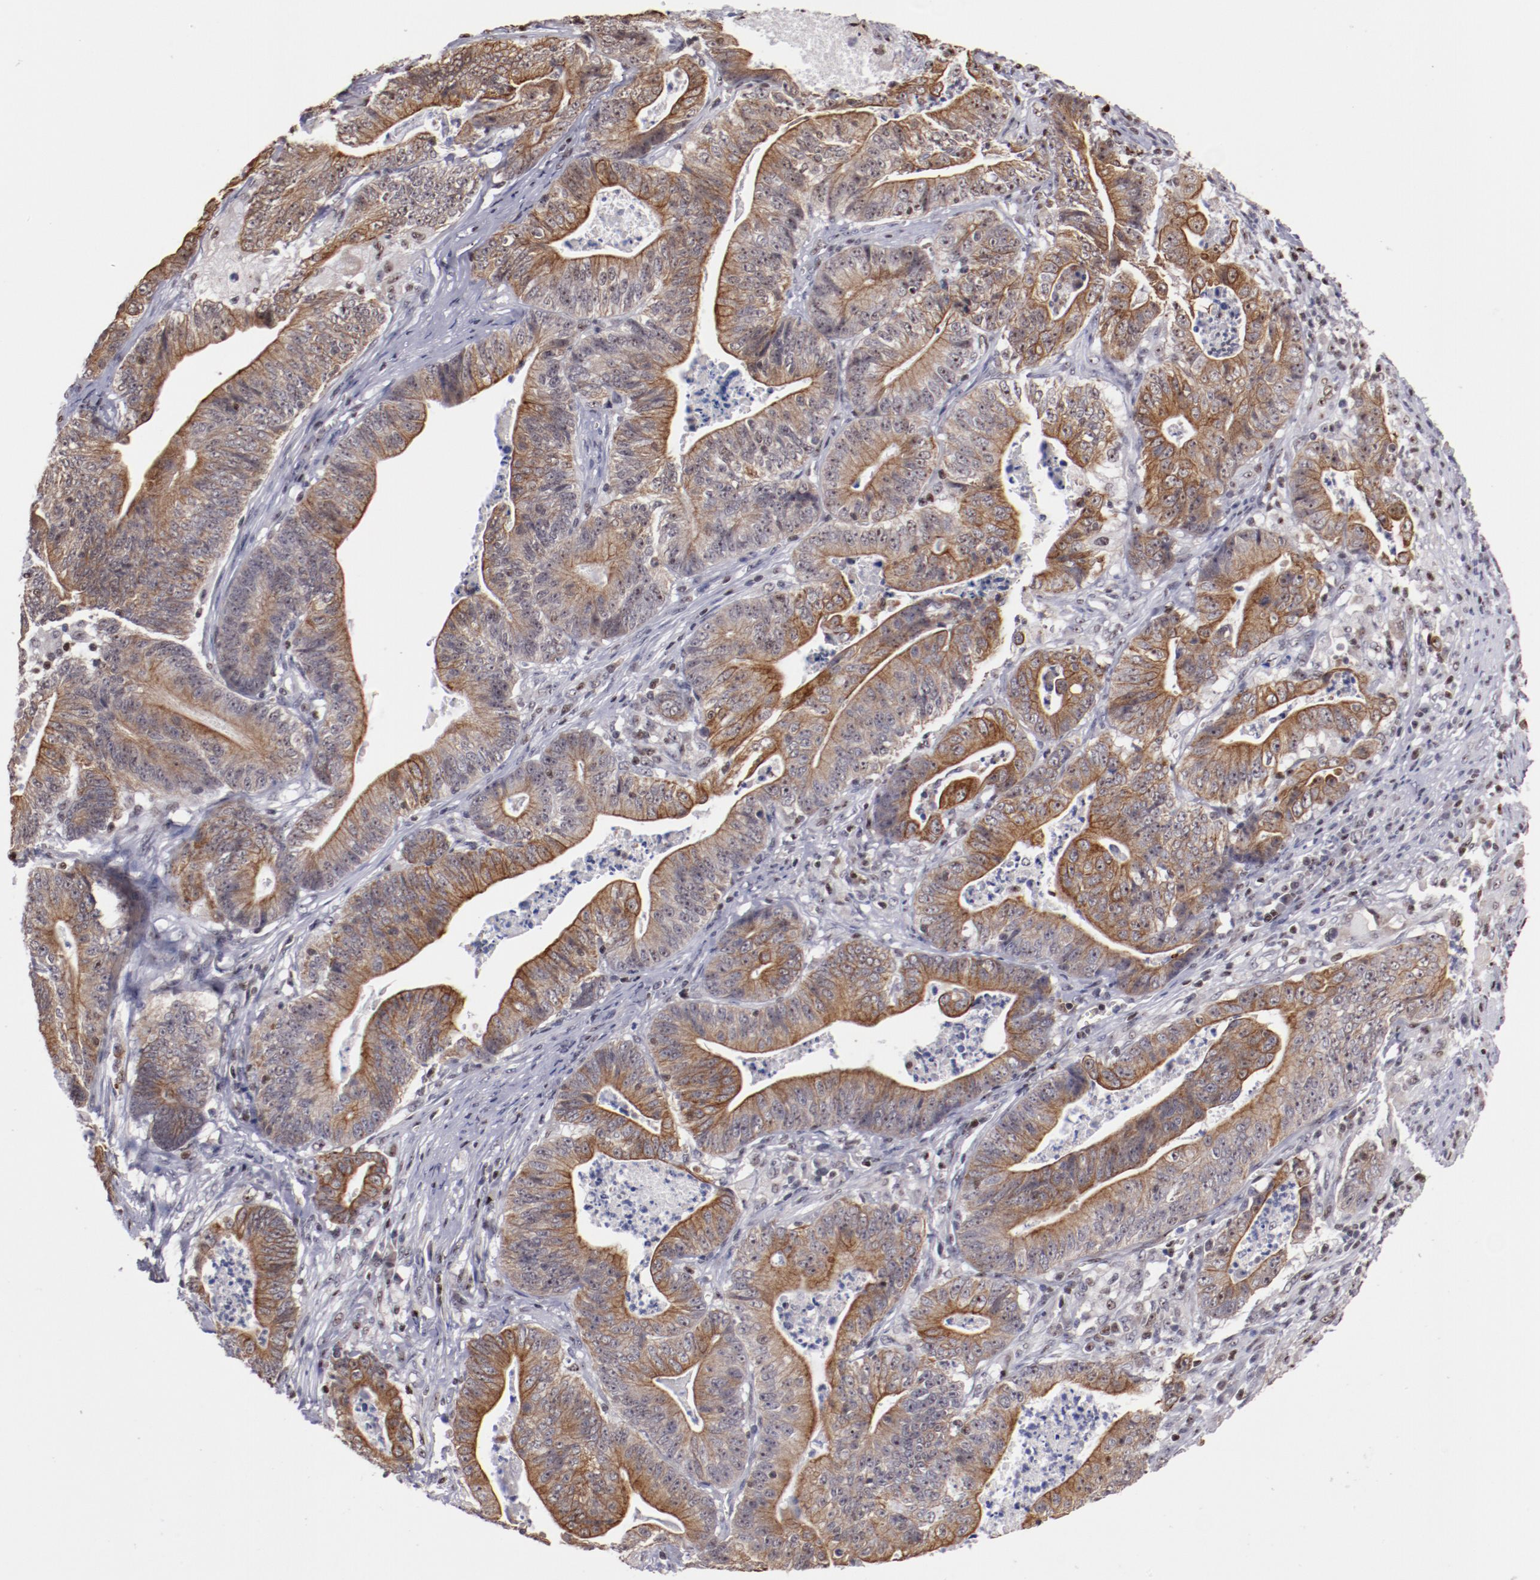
{"staining": {"intensity": "moderate", "quantity": "25%-75%", "location": "cytoplasmic/membranous"}, "tissue": "stomach cancer", "cell_type": "Tumor cells", "image_type": "cancer", "snomed": [{"axis": "morphology", "description": "Adenocarcinoma, NOS"}, {"axis": "topography", "description": "Stomach, lower"}], "caption": "The immunohistochemical stain shows moderate cytoplasmic/membranous expression in tumor cells of stomach cancer tissue. (brown staining indicates protein expression, while blue staining denotes nuclei).", "gene": "DDX24", "patient": {"sex": "female", "age": 86}}